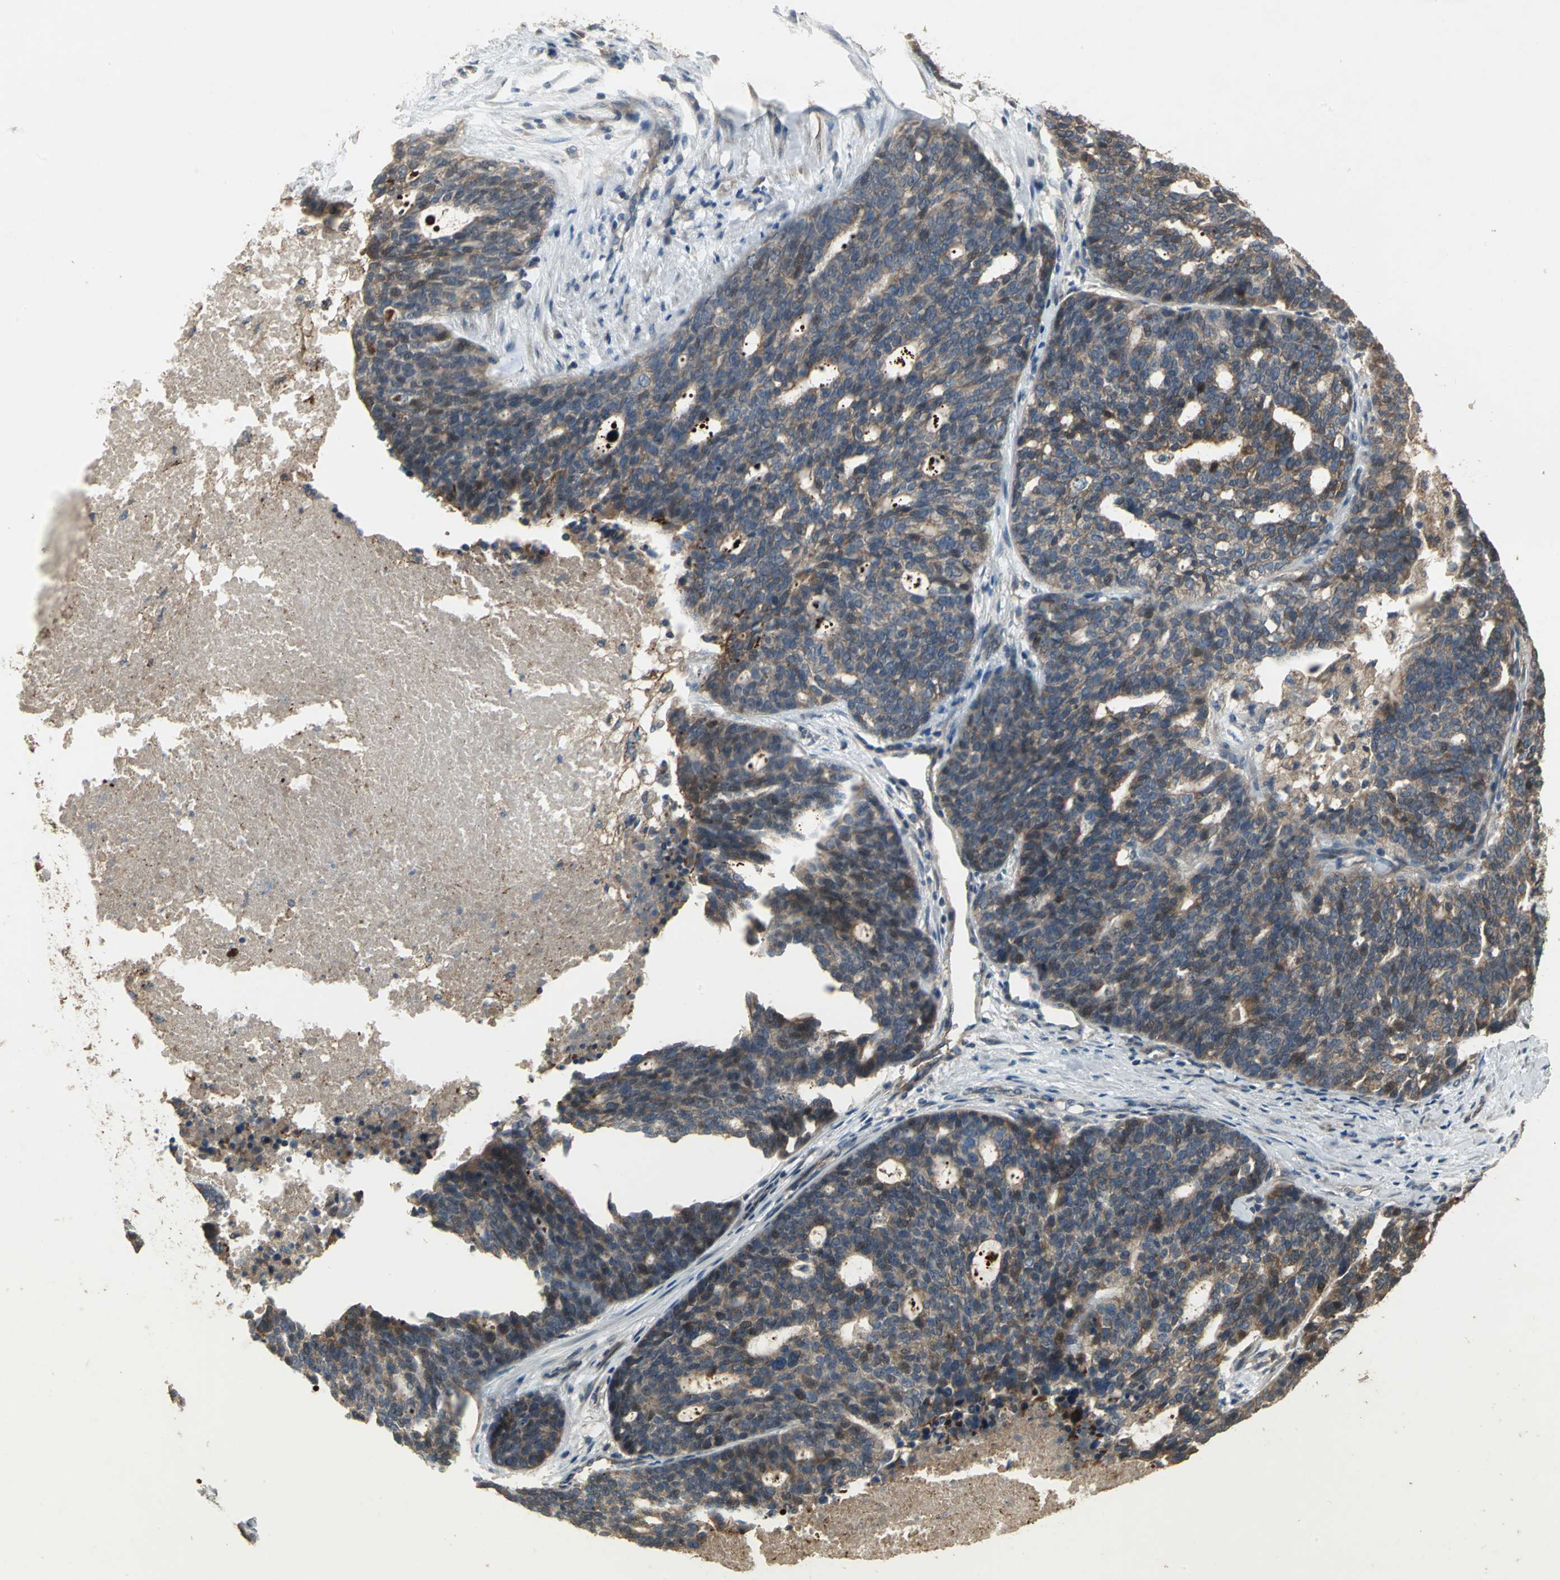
{"staining": {"intensity": "moderate", "quantity": ">75%", "location": "cytoplasmic/membranous"}, "tissue": "ovarian cancer", "cell_type": "Tumor cells", "image_type": "cancer", "snomed": [{"axis": "morphology", "description": "Cystadenocarcinoma, serous, NOS"}, {"axis": "topography", "description": "Ovary"}], "caption": "This histopathology image demonstrates IHC staining of ovarian cancer (serous cystadenocarcinoma), with medium moderate cytoplasmic/membranous staining in approximately >75% of tumor cells.", "gene": "MET", "patient": {"sex": "female", "age": 59}}